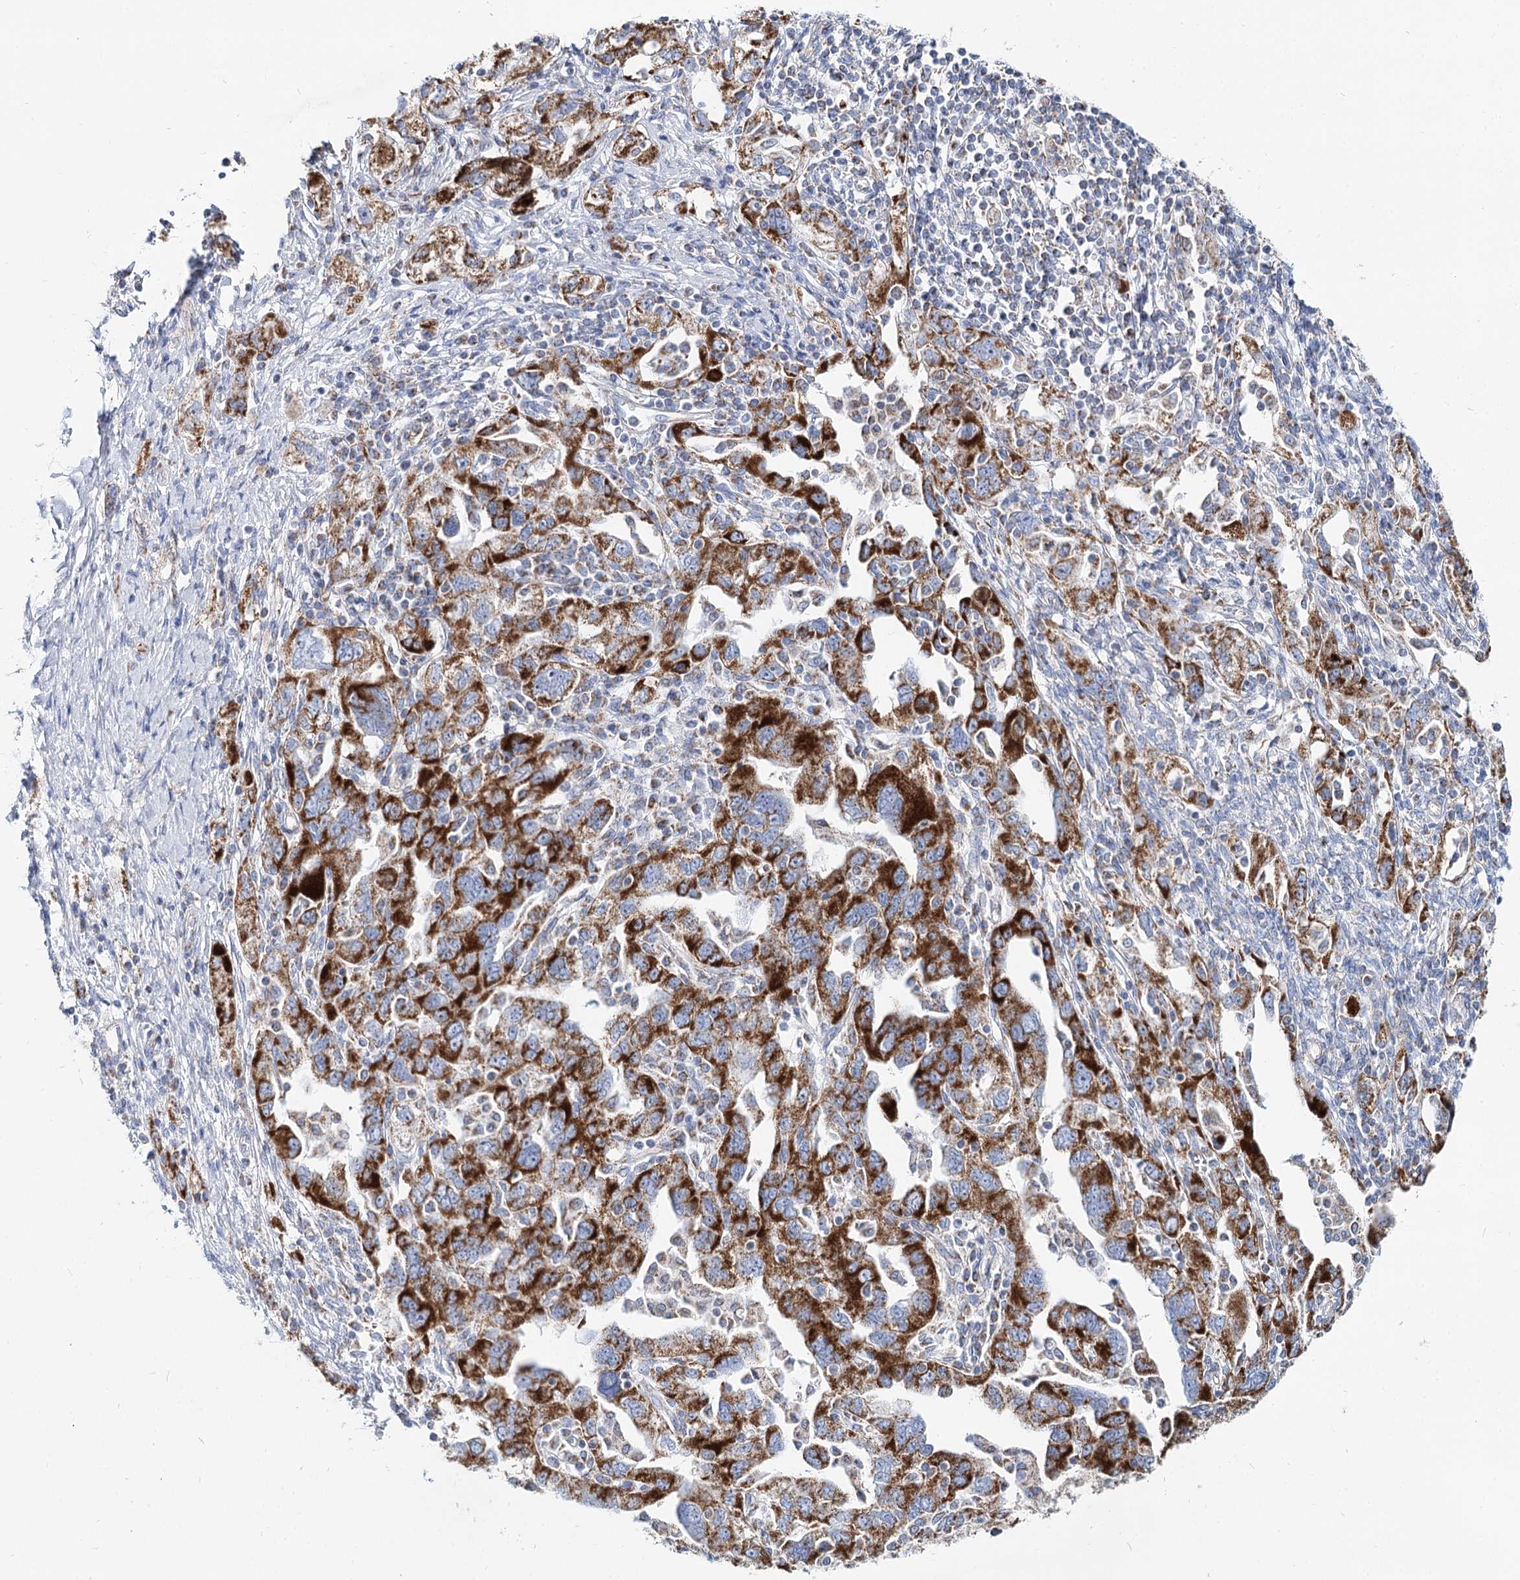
{"staining": {"intensity": "strong", "quantity": ">75%", "location": "cytoplasmic/membranous"}, "tissue": "ovarian cancer", "cell_type": "Tumor cells", "image_type": "cancer", "snomed": [{"axis": "morphology", "description": "Carcinoma, NOS"}, {"axis": "morphology", "description": "Cystadenocarcinoma, serous, NOS"}, {"axis": "topography", "description": "Ovary"}], "caption": "A histopathology image showing strong cytoplasmic/membranous staining in about >75% of tumor cells in ovarian cancer, as visualized by brown immunohistochemical staining.", "gene": "MCCC2", "patient": {"sex": "female", "age": 69}}